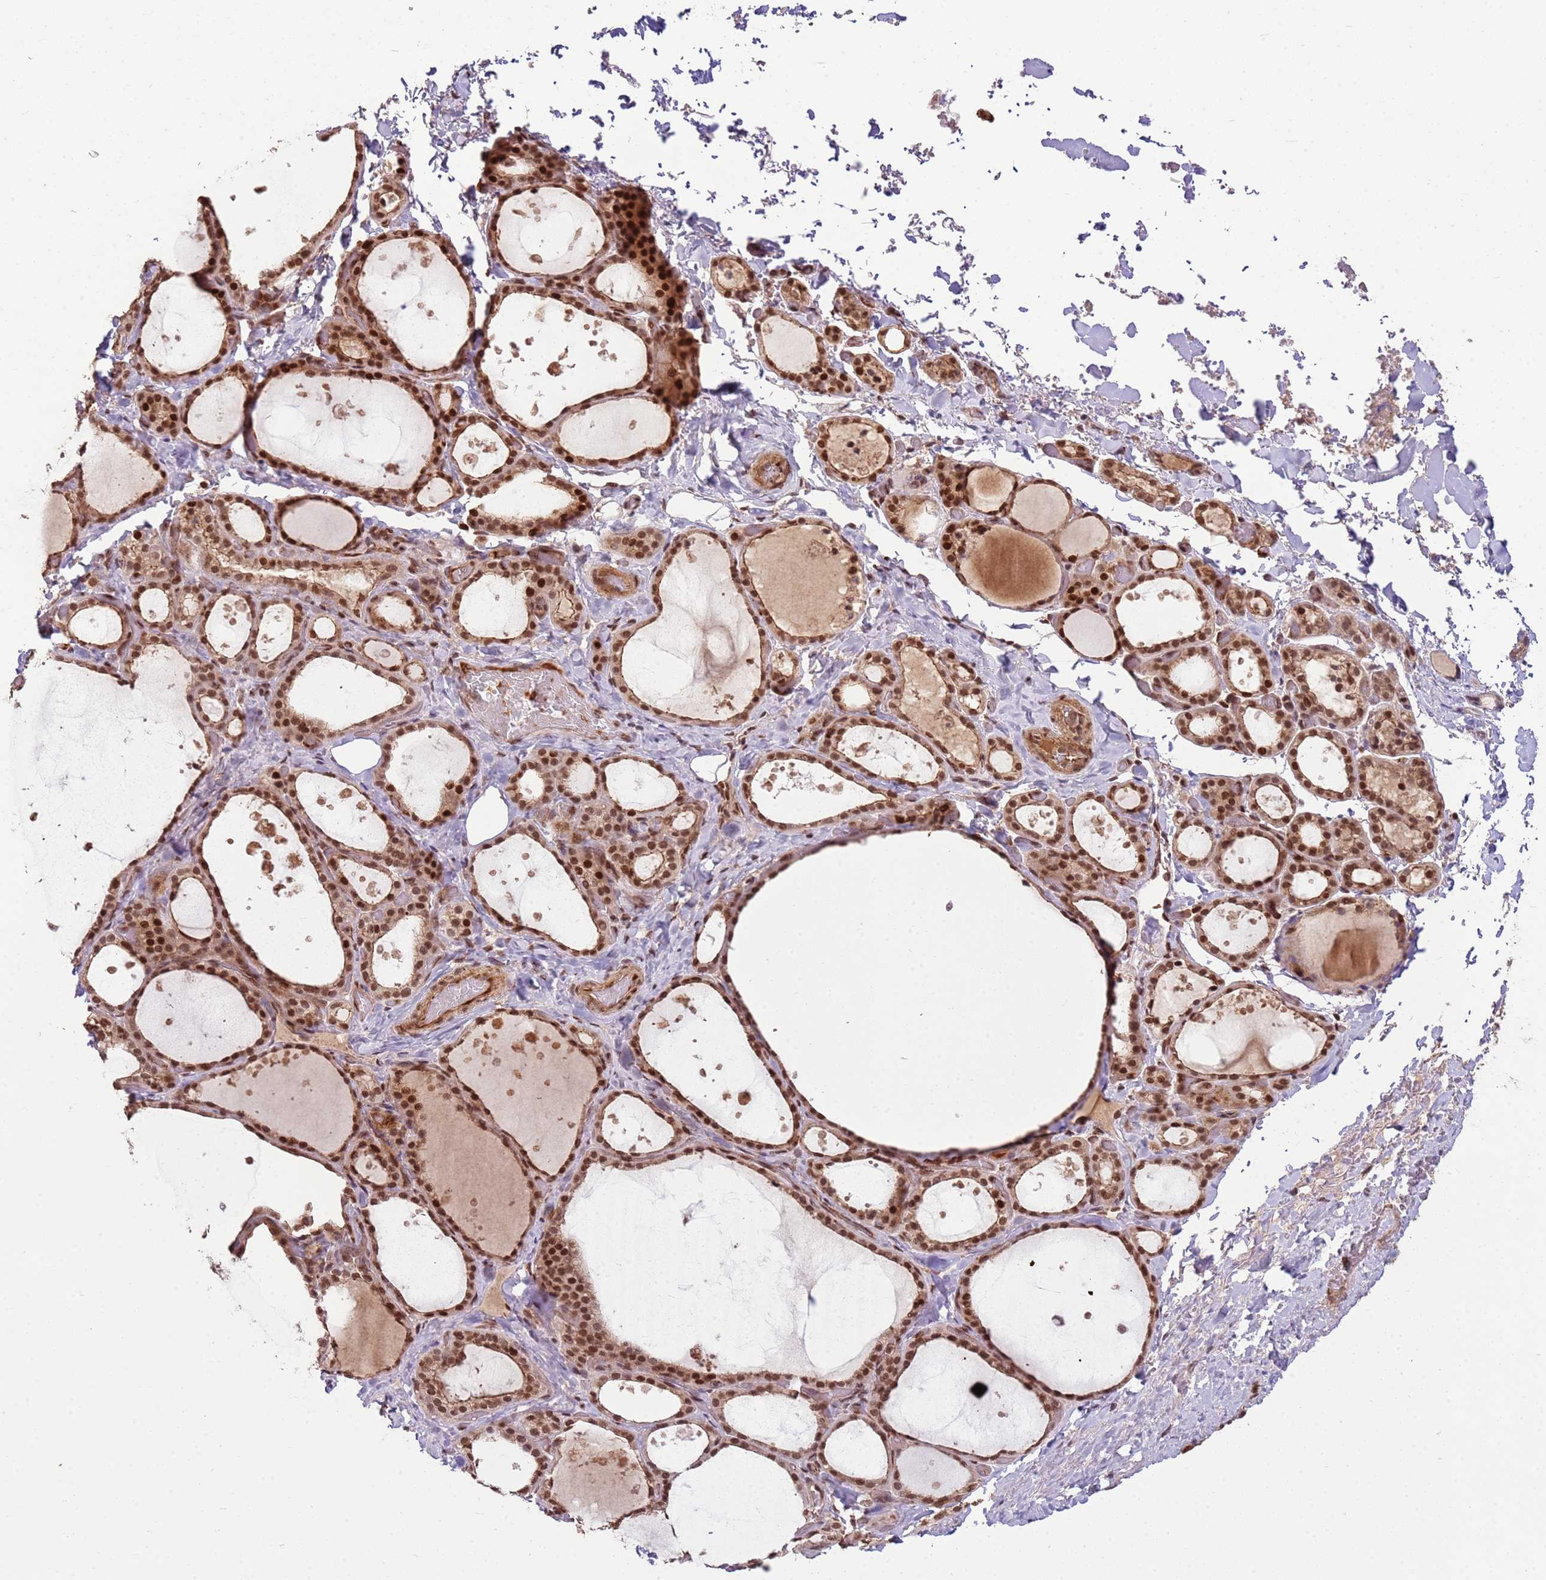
{"staining": {"intensity": "strong", "quantity": ">75%", "location": "cytoplasmic/membranous,nuclear"}, "tissue": "thyroid gland", "cell_type": "Glandular cells", "image_type": "normal", "snomed": [{"axis": "morphology", "description": "Normal tissue, NOS"}, {"axis": "topography", "description": "Thyroid gland"}], "caption": "Immunohistochemical staining of normal human thyroid gland shows >75% levels of strong cytoplasmic/membranous,nuclear protein expression in approximately >75% of glandular cells.", "gene": "ZBTB12", "patient": {"sex": "female", "age": 44}}